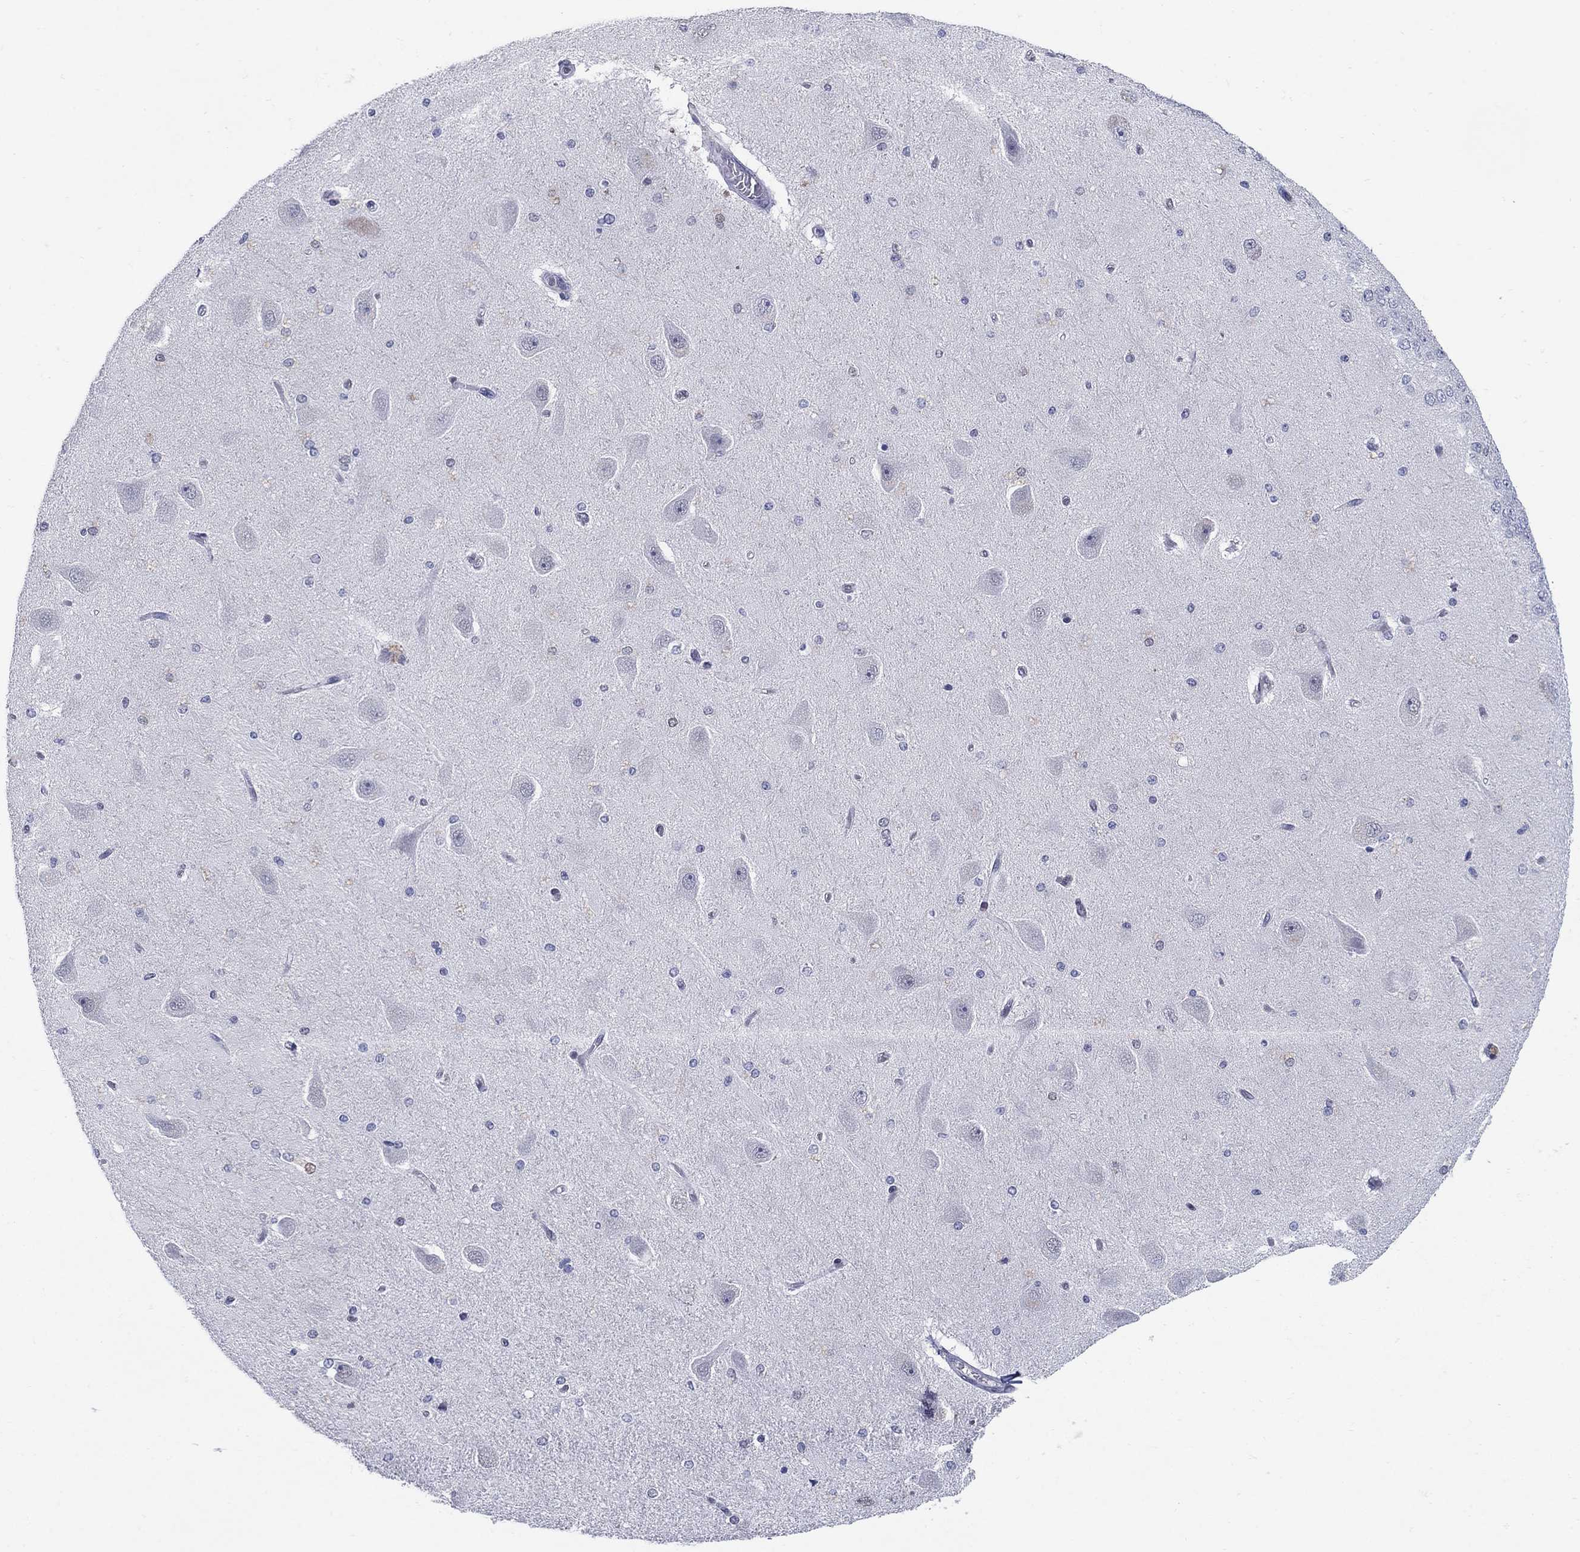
{"staining": {"intensity": "negative", "quantity": "none", "location": "none"}, "tissue": "hippocampus", "cell_type": "Glial cells", "image_type": "normal", "snomed": [{"axis": "morphology", "description": "Normal tissue, NOS"}, {"axis": "topography", "description": "Hippocampus"}], "caption": "Immunohistochemistry of benign hippocampus shows no positivity in glial cells.", "gene": "CENPE", "patient": {"sex": "female", "age": 54}}